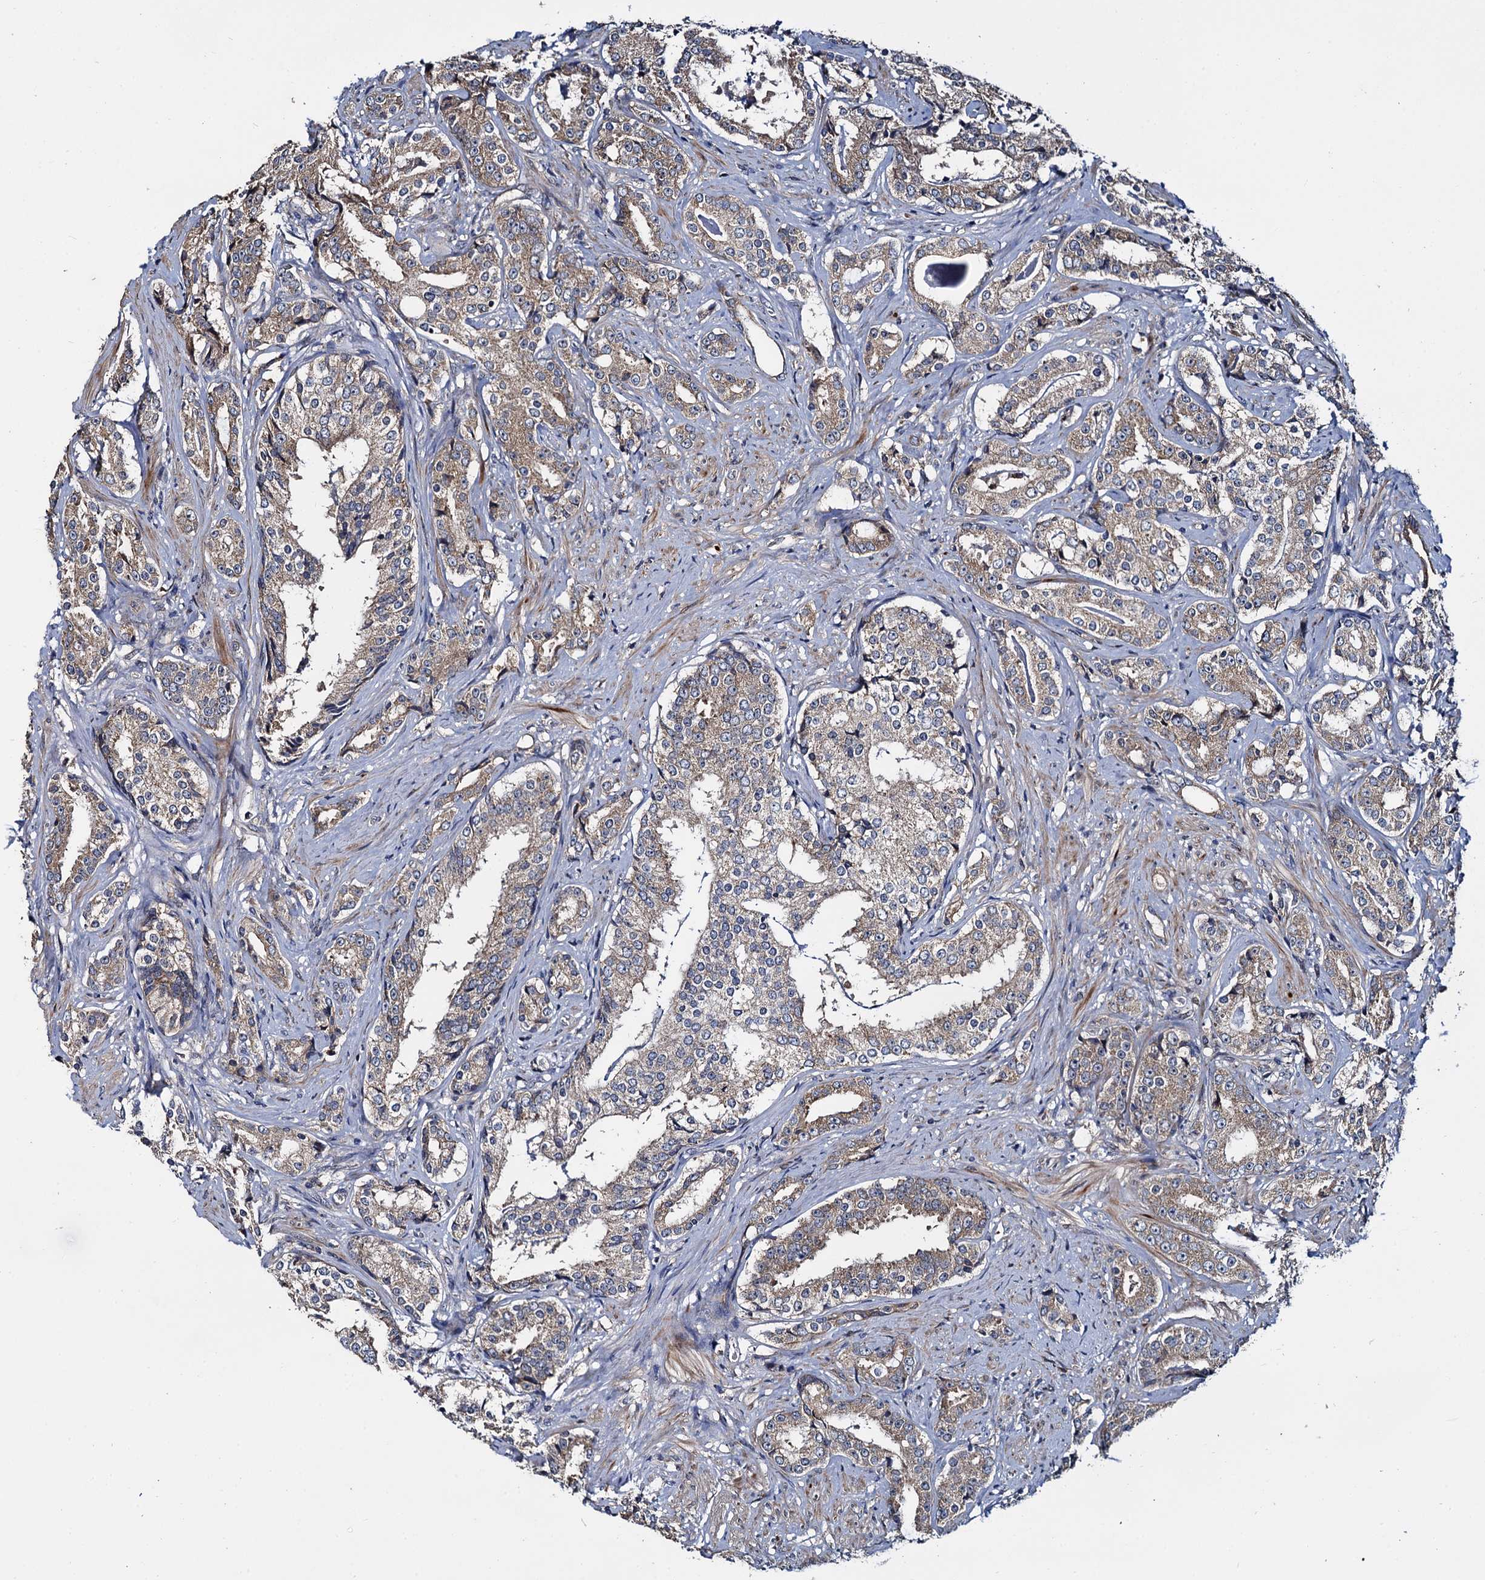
{"staining": {"intensity": "weak", "quantity": "25%-75%", "location": "cytoplasmic/membranous"}, "tissue": "prostate cancer", "cell_type": "Tumor cells", "image_type": "cancer", "snomed": [{"axis": "morphology", "description": "Adenocarcinoma, High grade"}, {"axis": "topography", "description": "Prostate"}], "caption": "Immunohistochemical staining of human high-grade adenocarcinoma (prostate) shows low levels of weak cytoplasmic/membranous protein positivity in about 25%-75% of tumor cells.", "gene": "CEP192", "patient": {"sex": "male", "age": 58}}